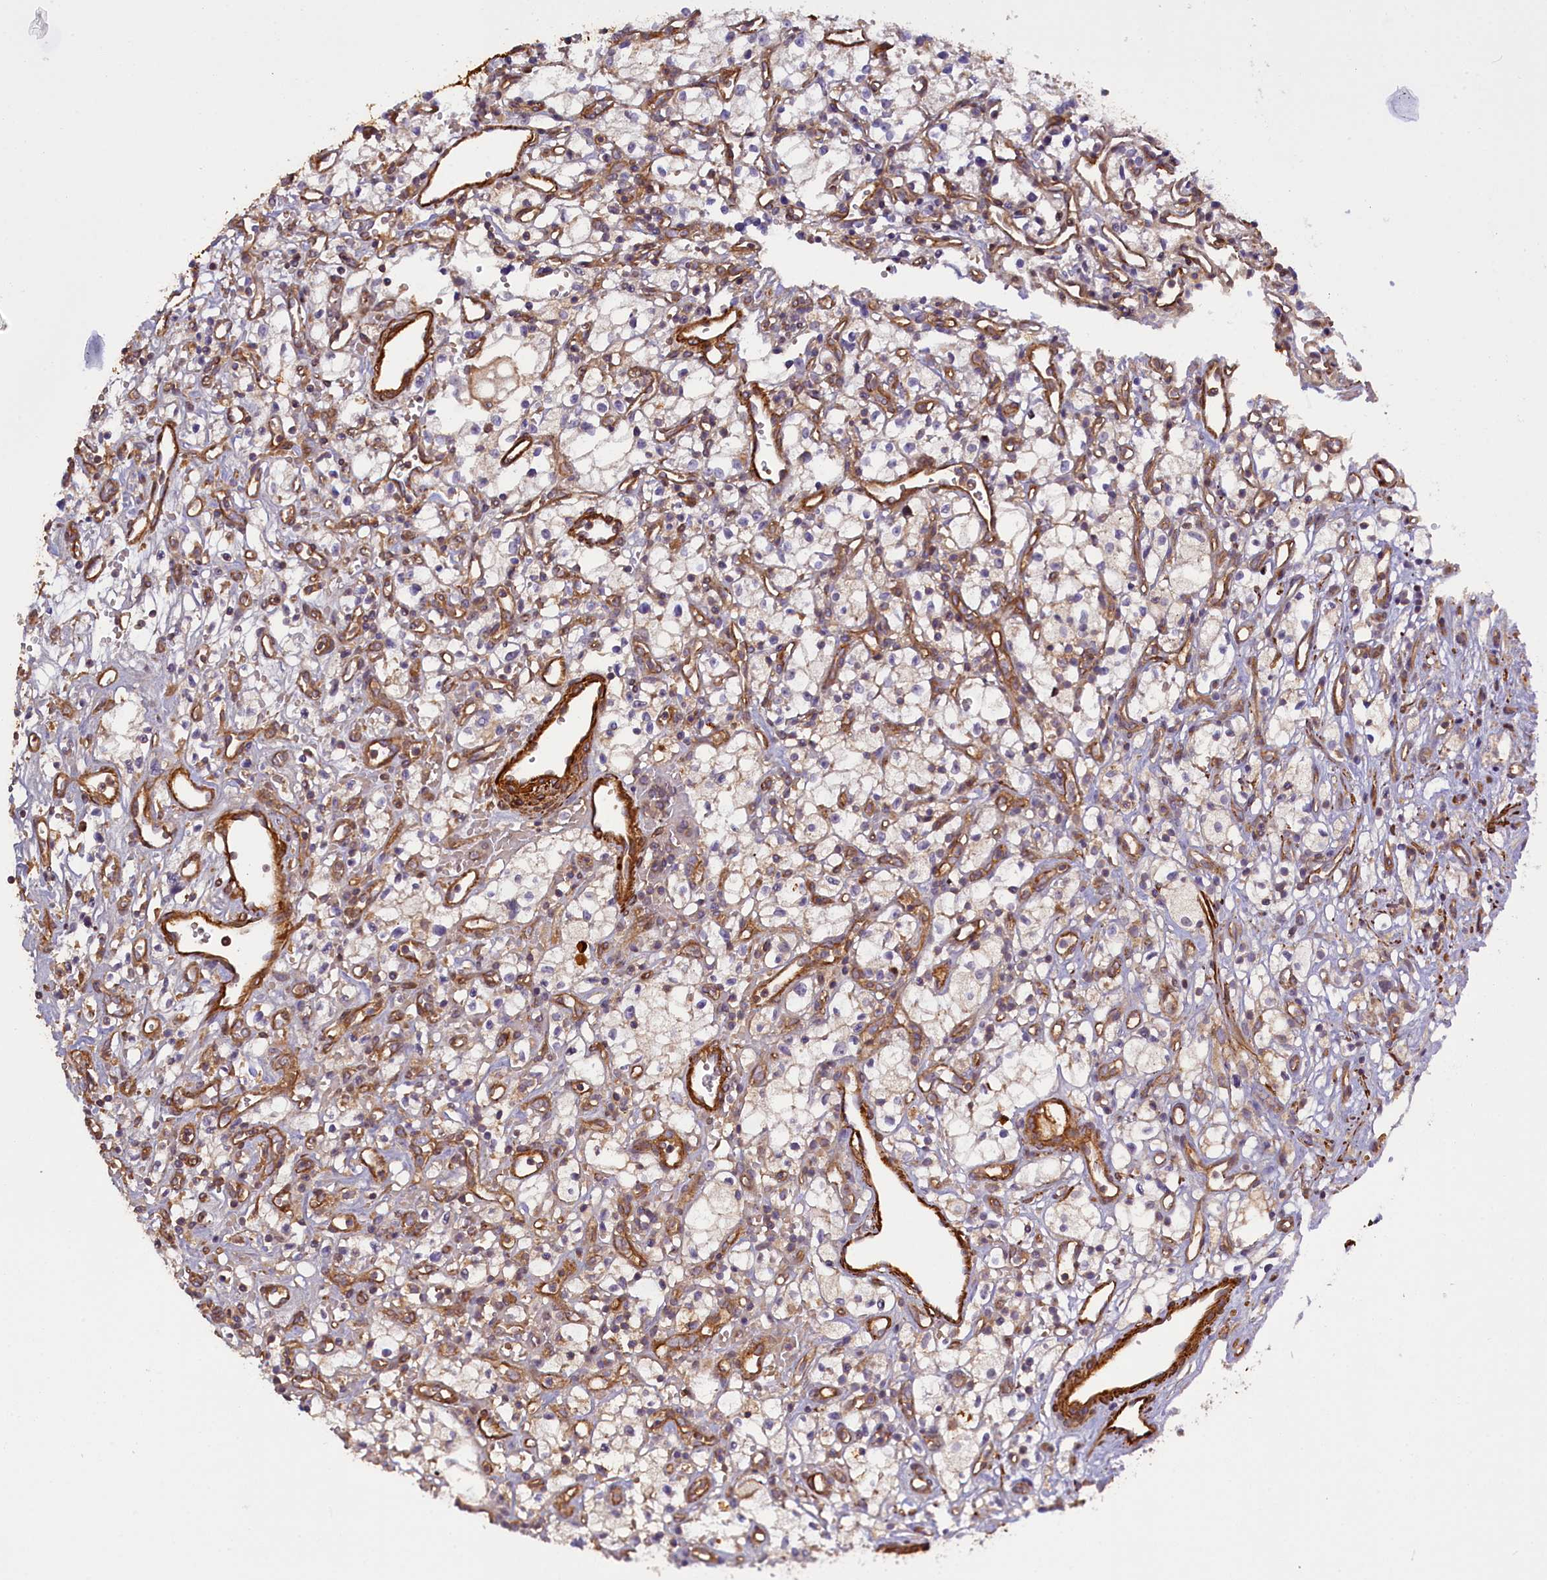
{"staining": {"intensity": "weak", "quantity": "25%-75%", "location": "cytoplasmic/membranous"}, "tissue": "renal cancer", "cell_type": "Tumor cells", "image_type": "cancer", "snomed": [{"axis": "morphology", "description": "Adenocarcinoma, NOS"}, {"axis": "topography", "description": "Kidney"}], "caption": "Protein analysis of renal cancer tissue exhibits weak cytoplasmic/membranous positivity in about 25%-75% of tumor cells. The protein is shown in brown color, while the nuclei are stained blue.", "gene": "FUZ", "patient": {"sex": "male", "age": 59}}